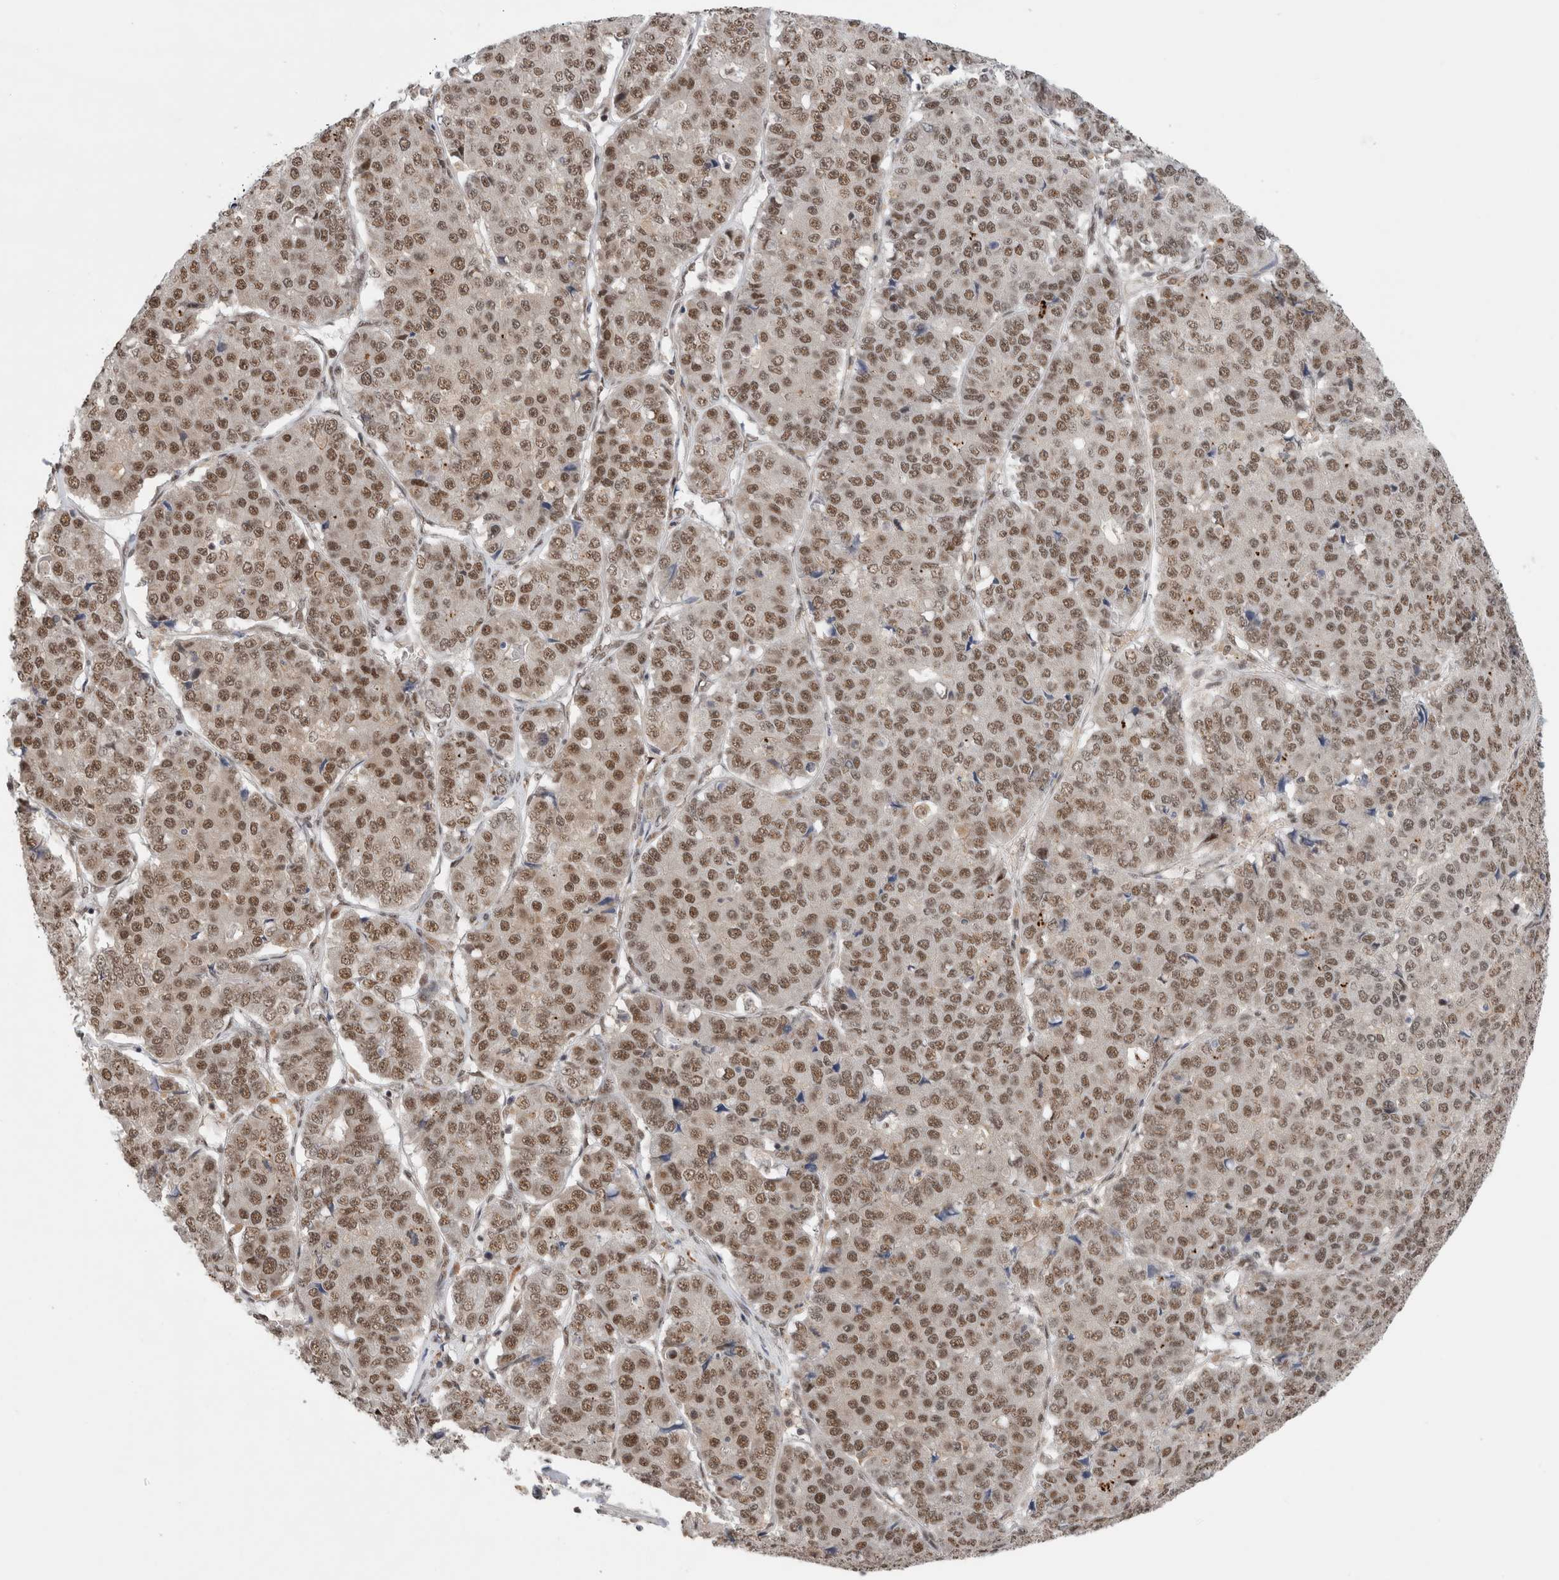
{"staining": {"intensity": "moderate", "quantity": ">75%", "location": "nuclear"}, "tissue": "pancreatic cancer", "cell_type": "Tumor cells", "image_type": "cancer", "snomed": [{"axis": "morphology", "description": "Adenocarcinoma, NOS"}, {"axis": "topography", "description": "Pancreas"}], "caption": "Tumor cells demonstrate medium levels of moderate nuclear positivity in about >75% of cells in human pancreatic cancer. The staining is performed using DAB brown chromogen to label protein expression. The nuclei are counter-stained blue using hematoxylin.", "gene": "NCAPG2", "patient": {"sex": "male", "age": 50}}